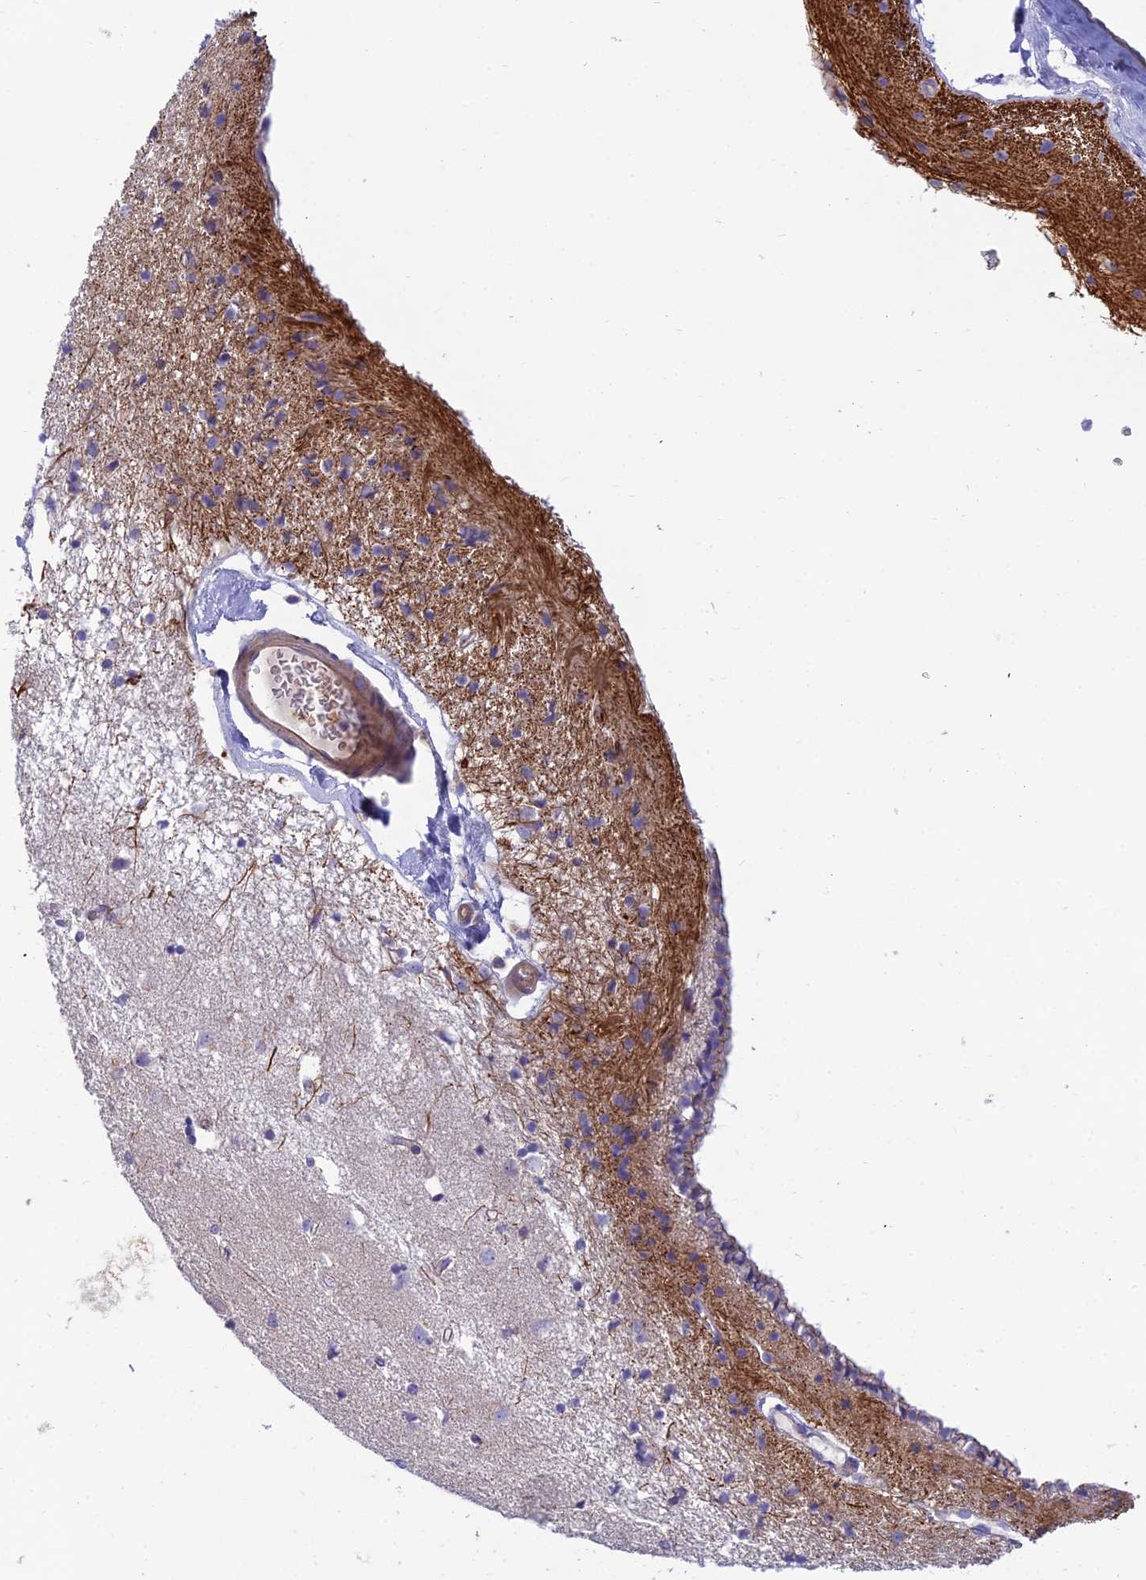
{"staining": {"intensity": "negative", "quantity": "none", "location": "none"}, "tissue": "caudate", "cell_type": "Glial cells", "image_type": "normal", "snomed": [{"axis": "morphology", "description": "Normal tissue, NOS"}, {"axis": "topography", "description": "Lateral ventricle wall"}], "caption": "This photomicrograph is of benign caudate stained with immunohistochemistry to label a protein in brown with the nuclei are counter-stained blue. There is no staining in glial cells. (Stains: DAB (3,3'-diaminobenzidine) immunohistochemistry with hematoxylin counter stain, Microscopy: brightfield microscopy at high magnification).", "gene": "DUS2", "patient": {"sex": "female", "age": 54}}